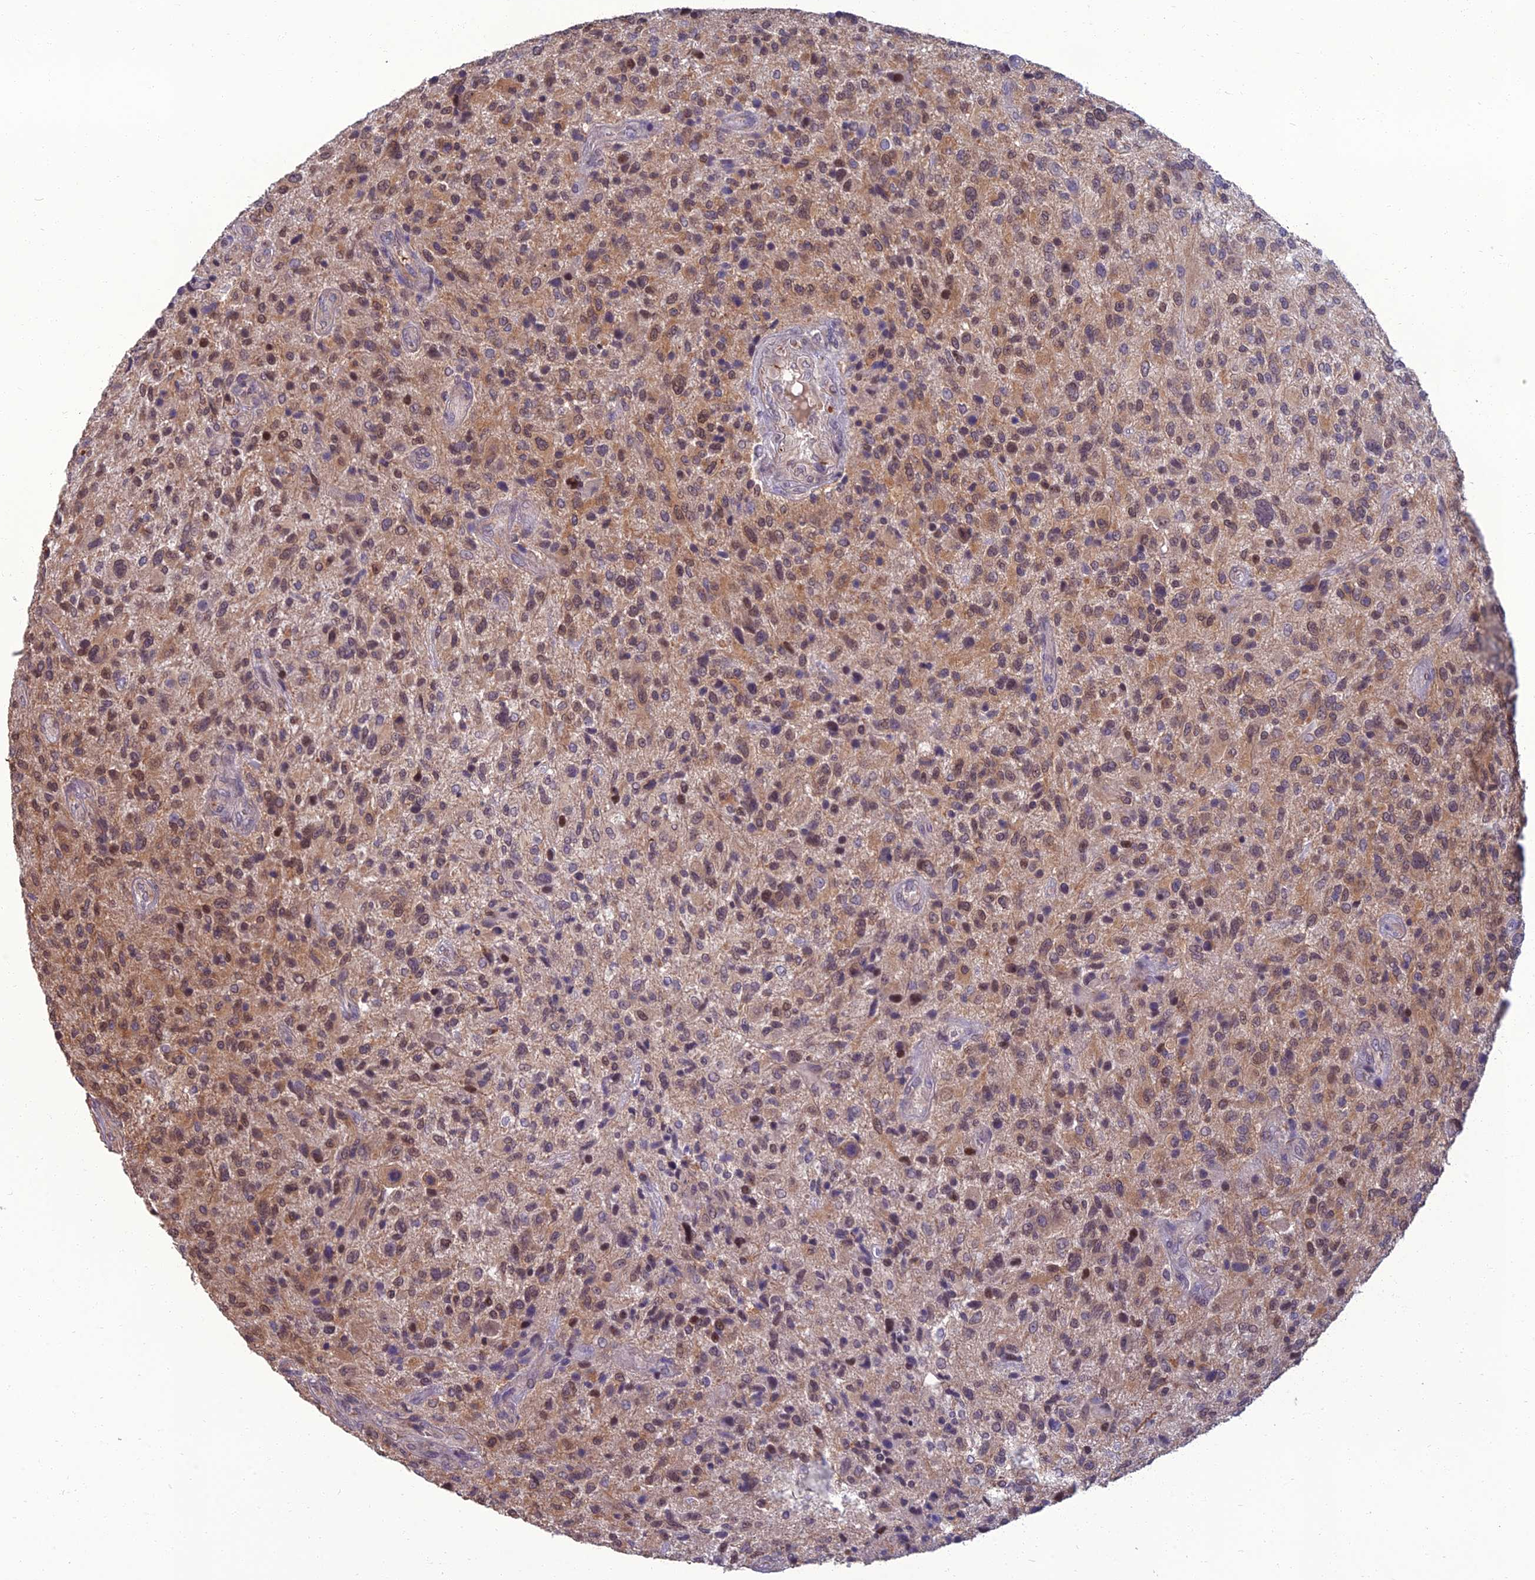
{"staining": {"intensity": "moderate", "quantity": ">75%", "location": "cytoplasmic/membranous,nuclear"}, "tissue": "glioma", "cell_type": "Tumor cells", "image_type": "cancer", "snomed": [{"axis": "morphology", "description": "Glioma, malignant, High grade"}, {"axis": "topography", "description": "Brain"}], "caption": "Tumor cells demonstrate medium levels of moderate cytoplasmic/membranous and nuclear expression in approximately >75% of cells in human glioma.", "gene": "NR4A3", "patient": {"sex": "male", "age": 47}}